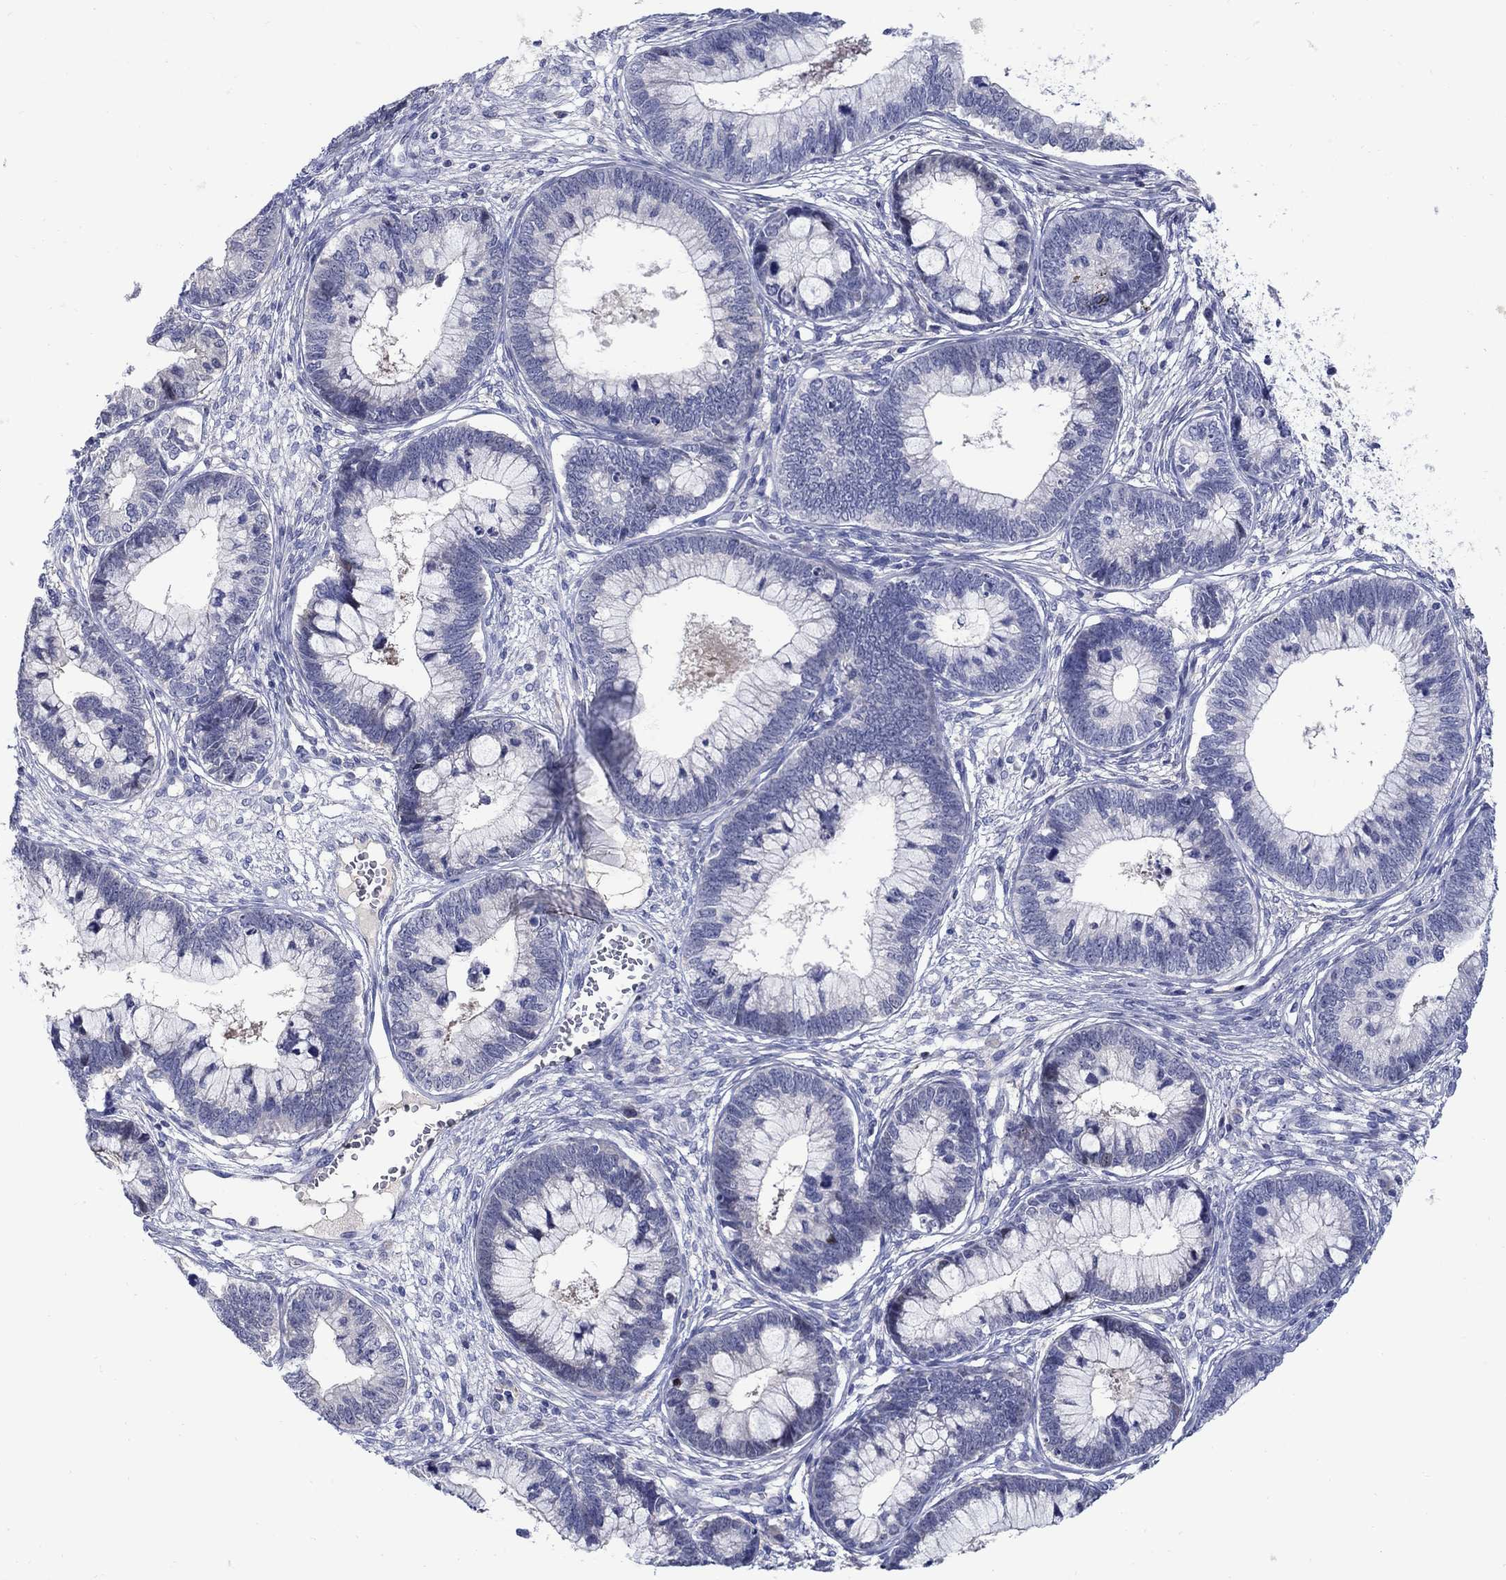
{"staining": {"intensity": "negative", "quantity": "none", "location": "none"}, "tissue": "cervical cancer", "cell_type": "Tumor cells", "image_type": "cancer", "snomed": [{"axis": "morphology", "description": "Adenocarcinoma, NOS"}, {"axis": "topography", "description": "Cervix"}], "caption": "Immunohistochemical staining of adenocarcinoma (cervical) reveals no significant expression in tumor cells. The staining was performed using DAB to visualize the protein expression in brown, while the nuclei were stained in blue with hematoxylin (Magnification: 20x).", "gene": "REEP2", "patient": {"sex": "female", "age": 44}}